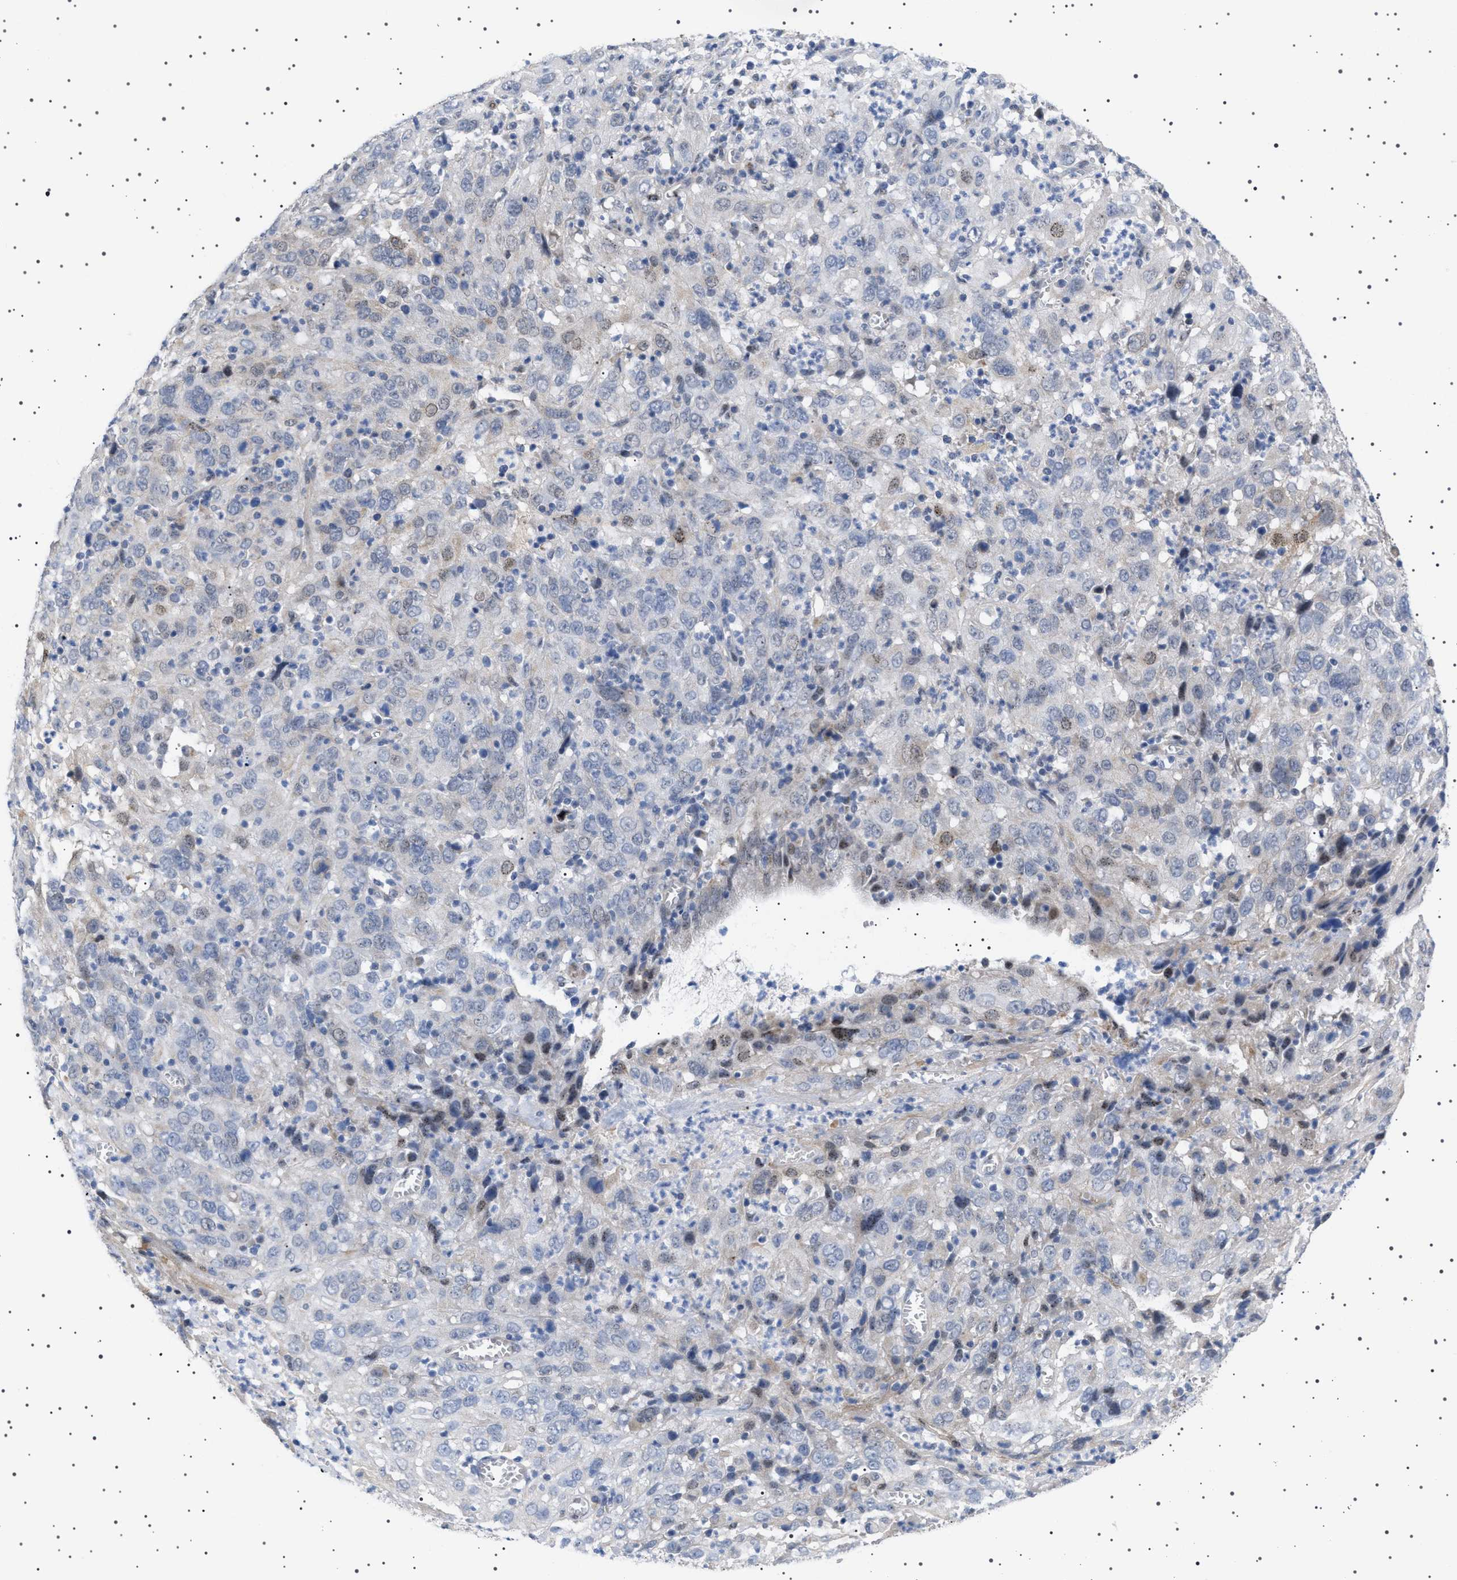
{"staining": {"intensity": "negative", "quantity": "none", "location": "none"}, "tissue": "cervical cancer", "cell_type": "Tumor cells", "image_type": "cancer", "snomed": [{"axis": "morphology", "description": "Squamous cell carcinoma, NOS"}, {"axis": "topography", "description": "Cervix"}], "caption": "Tumor cells are negative for protein expression in human cervical cancer.", "gene": "HTR1A", "patient": {"sex": "female", "age": 32}}